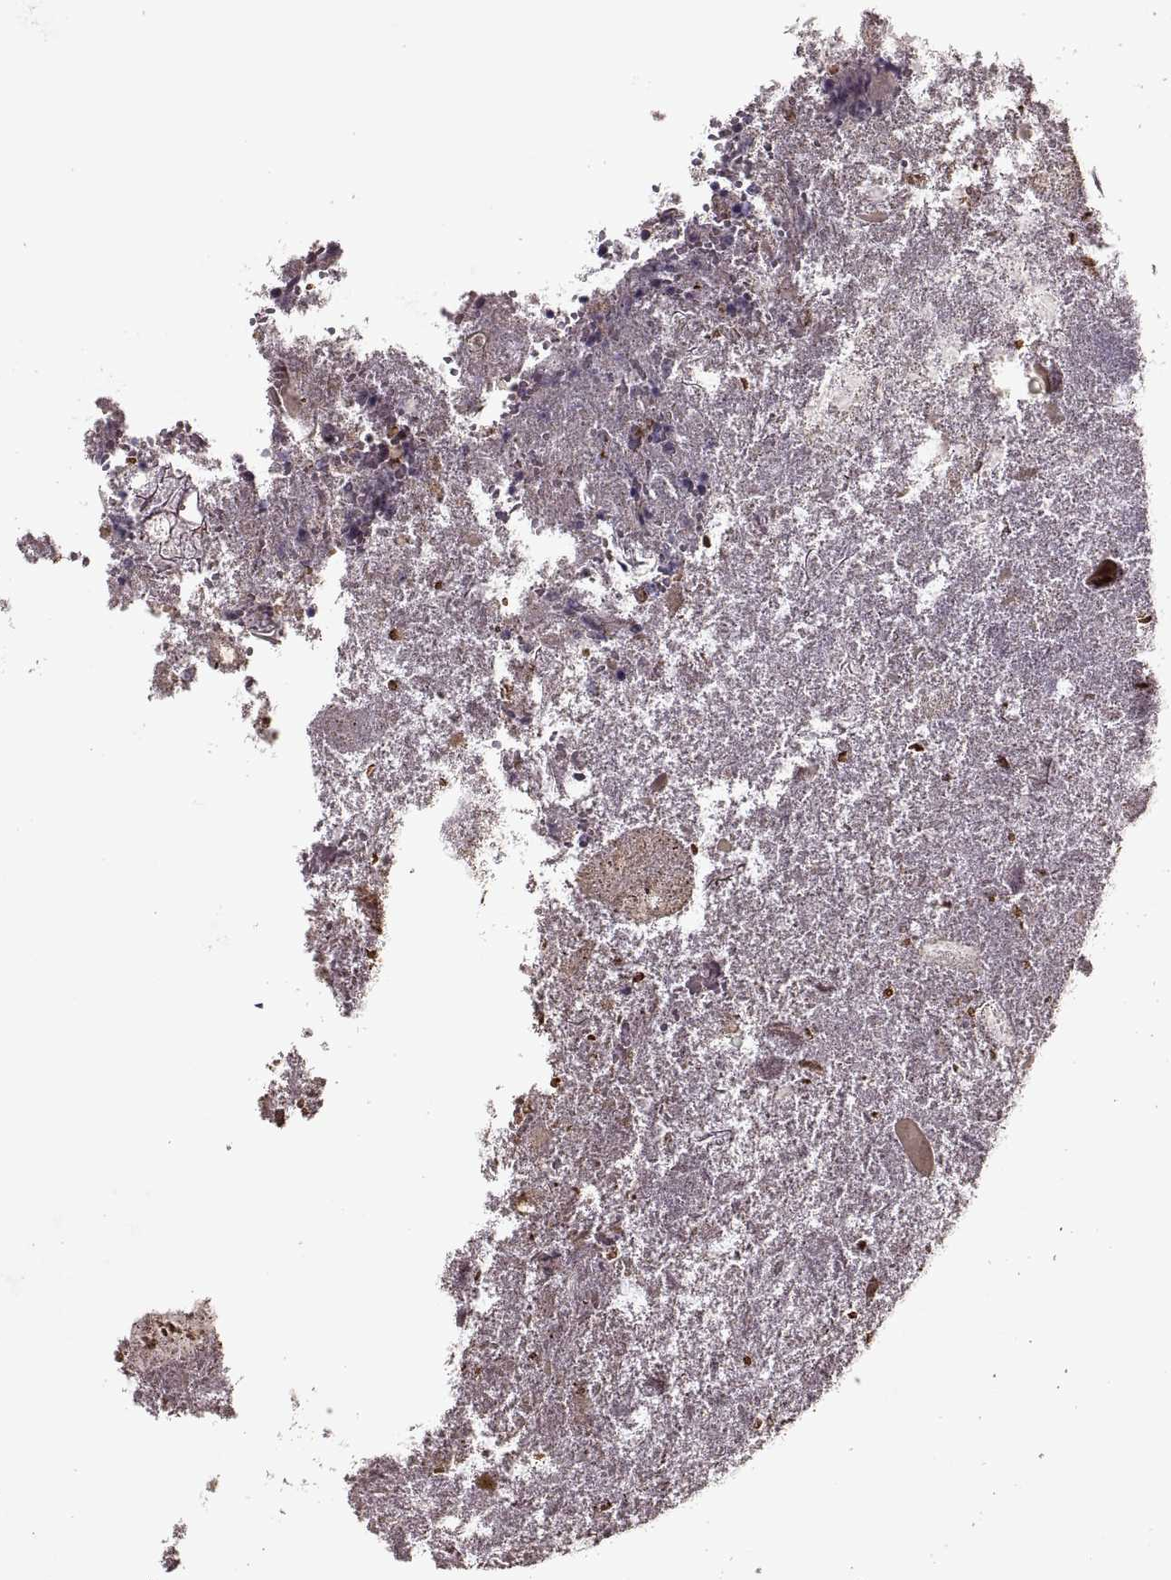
{"staining": {"intensity": "moderate", "quantity": ">75%", "location": "cytoplasmic/membranous"}, "tissue": "appendix", "cell_type": "Glandular cells", "image_type": "normal", "snomed": [{"axis": "morphology", "description": "Normal tissue, NOS"}, {"axis": "topography", "description": "Appendix"}], "caption": "Glandular cells display moderate cytoplasmic/membranous staining in about >75% of cells in unremarkable appendix. (brown staining indicates protein expression, while blue staining denotes nuclei).", "gene": "PALS1", "patient": {"sex": "female", "age": 23}}